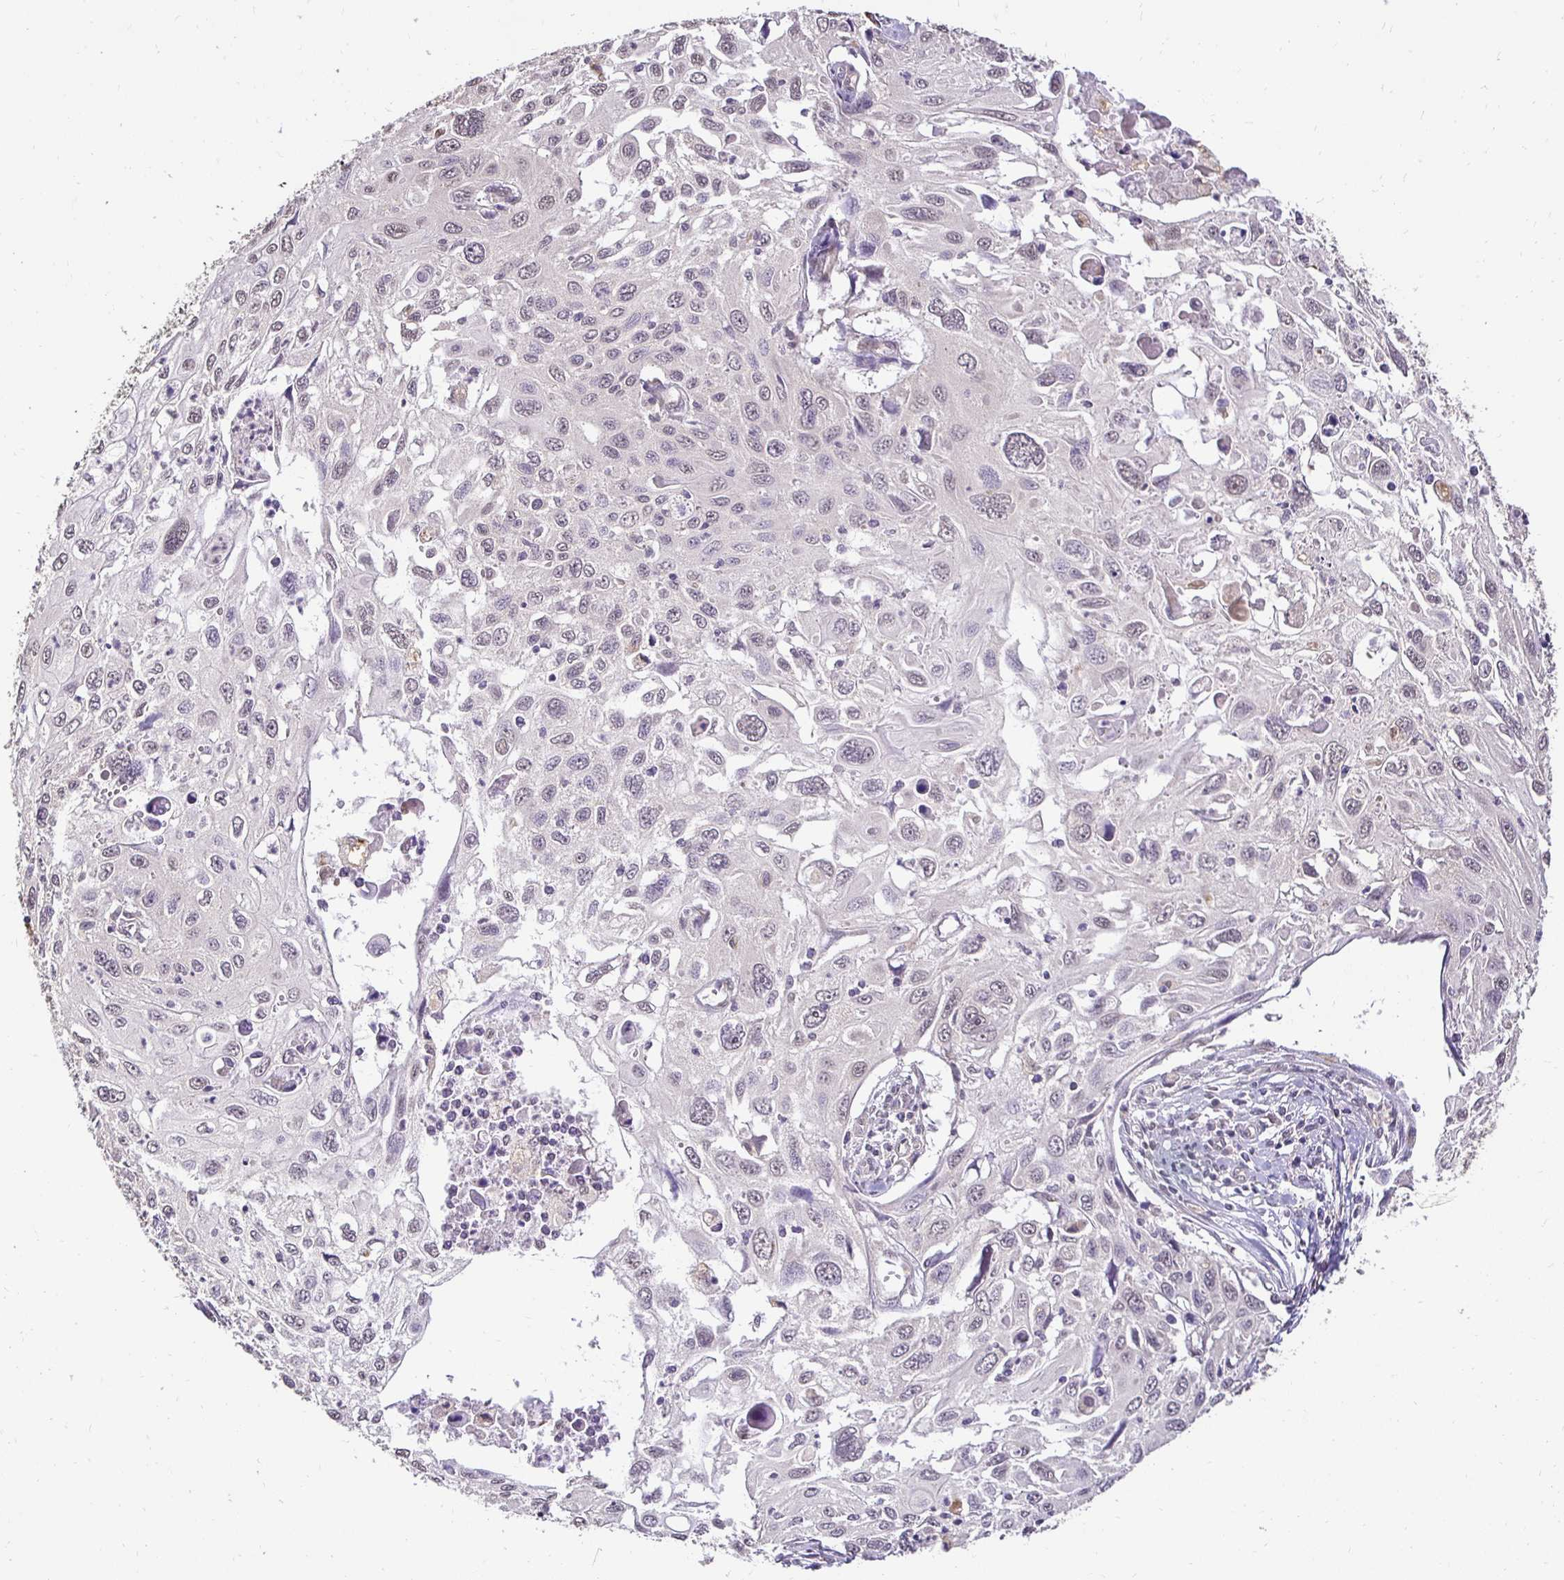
{"staining": {"intensity": "negative", "quantity": "none", "location": "none"}, "tissue": "cervical cancer", "cell_type": "Tumor cells", "image_type": "cancer", "snomed": [{"axis": "morphology", "description": "Squamous cell carcinoma, NOS"}, {"axis": "topography", "description": "Cervix"}], "caption": "Protein analysis of cervical cancer demonstrates no significant expression in tumor cells.", "gene": "RHEBL1", "patient": {"sex": "female", "age": 70}}